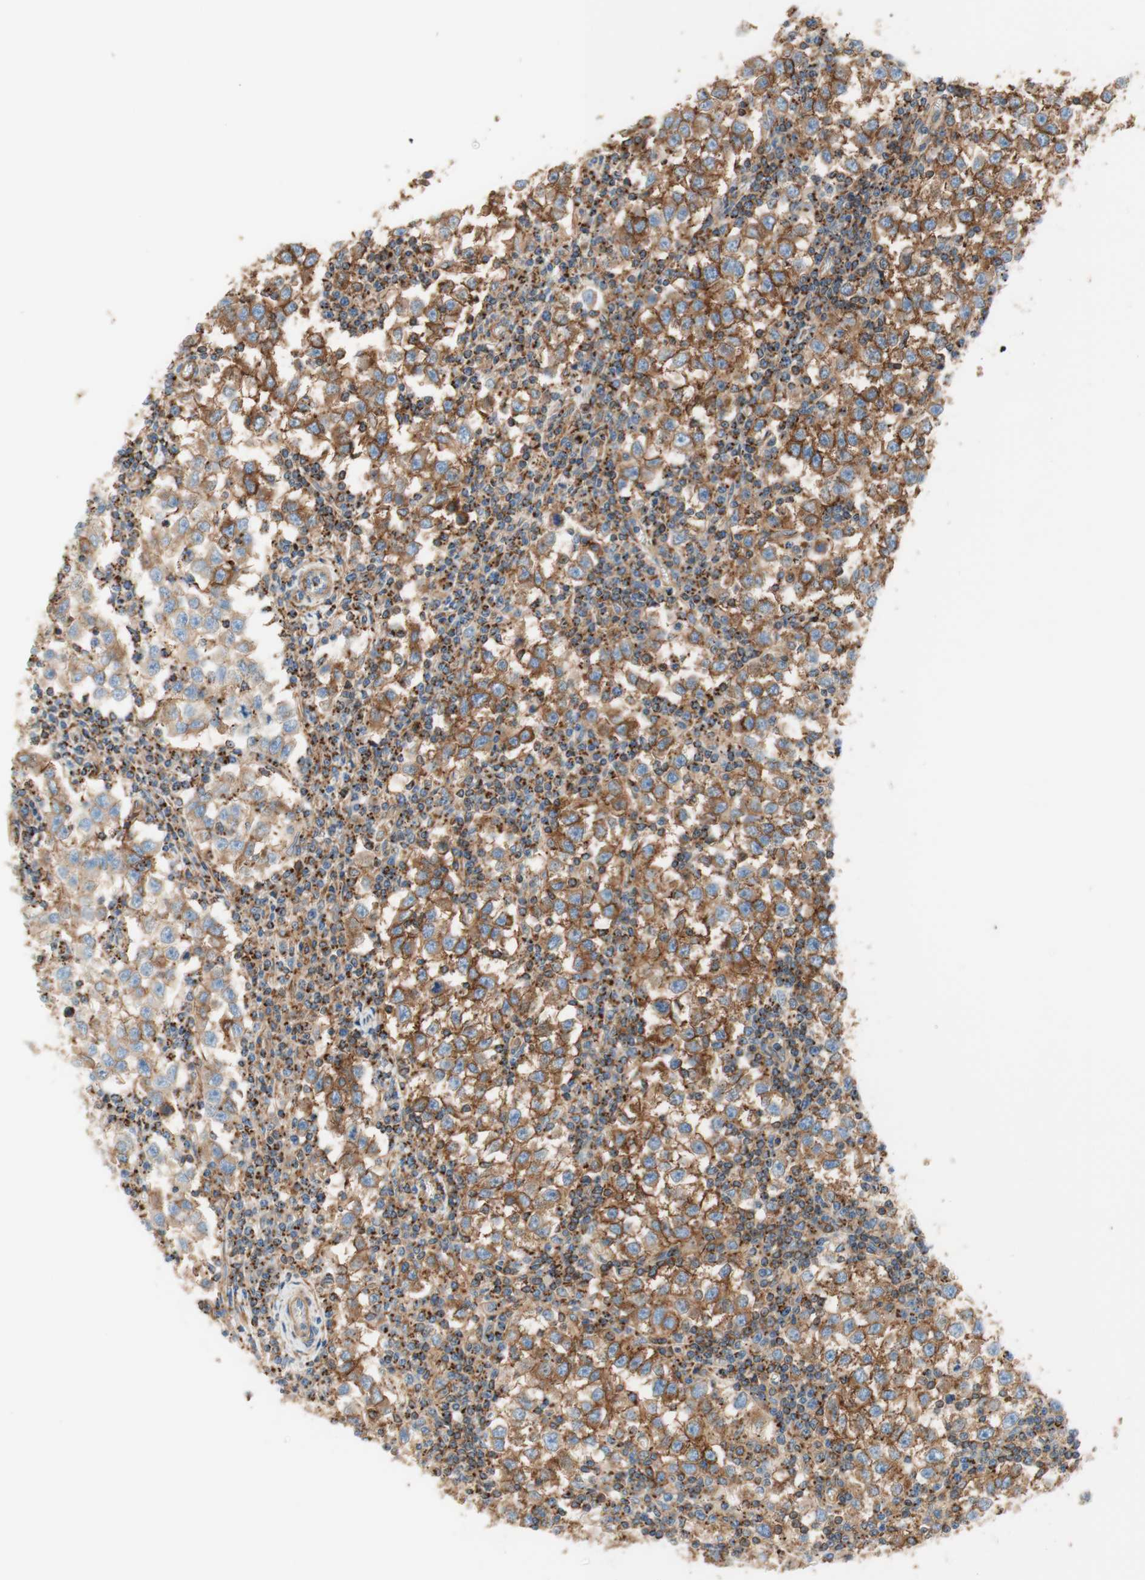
{"staining": {"intensity": "moderate", "quantity": ">75%", "location": "cytoplasmic/membranous"}, "tissue": "testis cancer", "cell_type": "Tumor cells", "image_type": "cancer", "snomed": [{"axis": "morphology", "description": "Seminoma, NOS"}, {"axis": "topography", "description": "Testis"}], "caption": "IHC (DAB) staining of human seminoma (testis) shows moderate cytoplasmic/membranous protein staining in about >75% of tumor cells.", "gene": "VPS26A", "patient": {"sex": "male", "age": 65}}